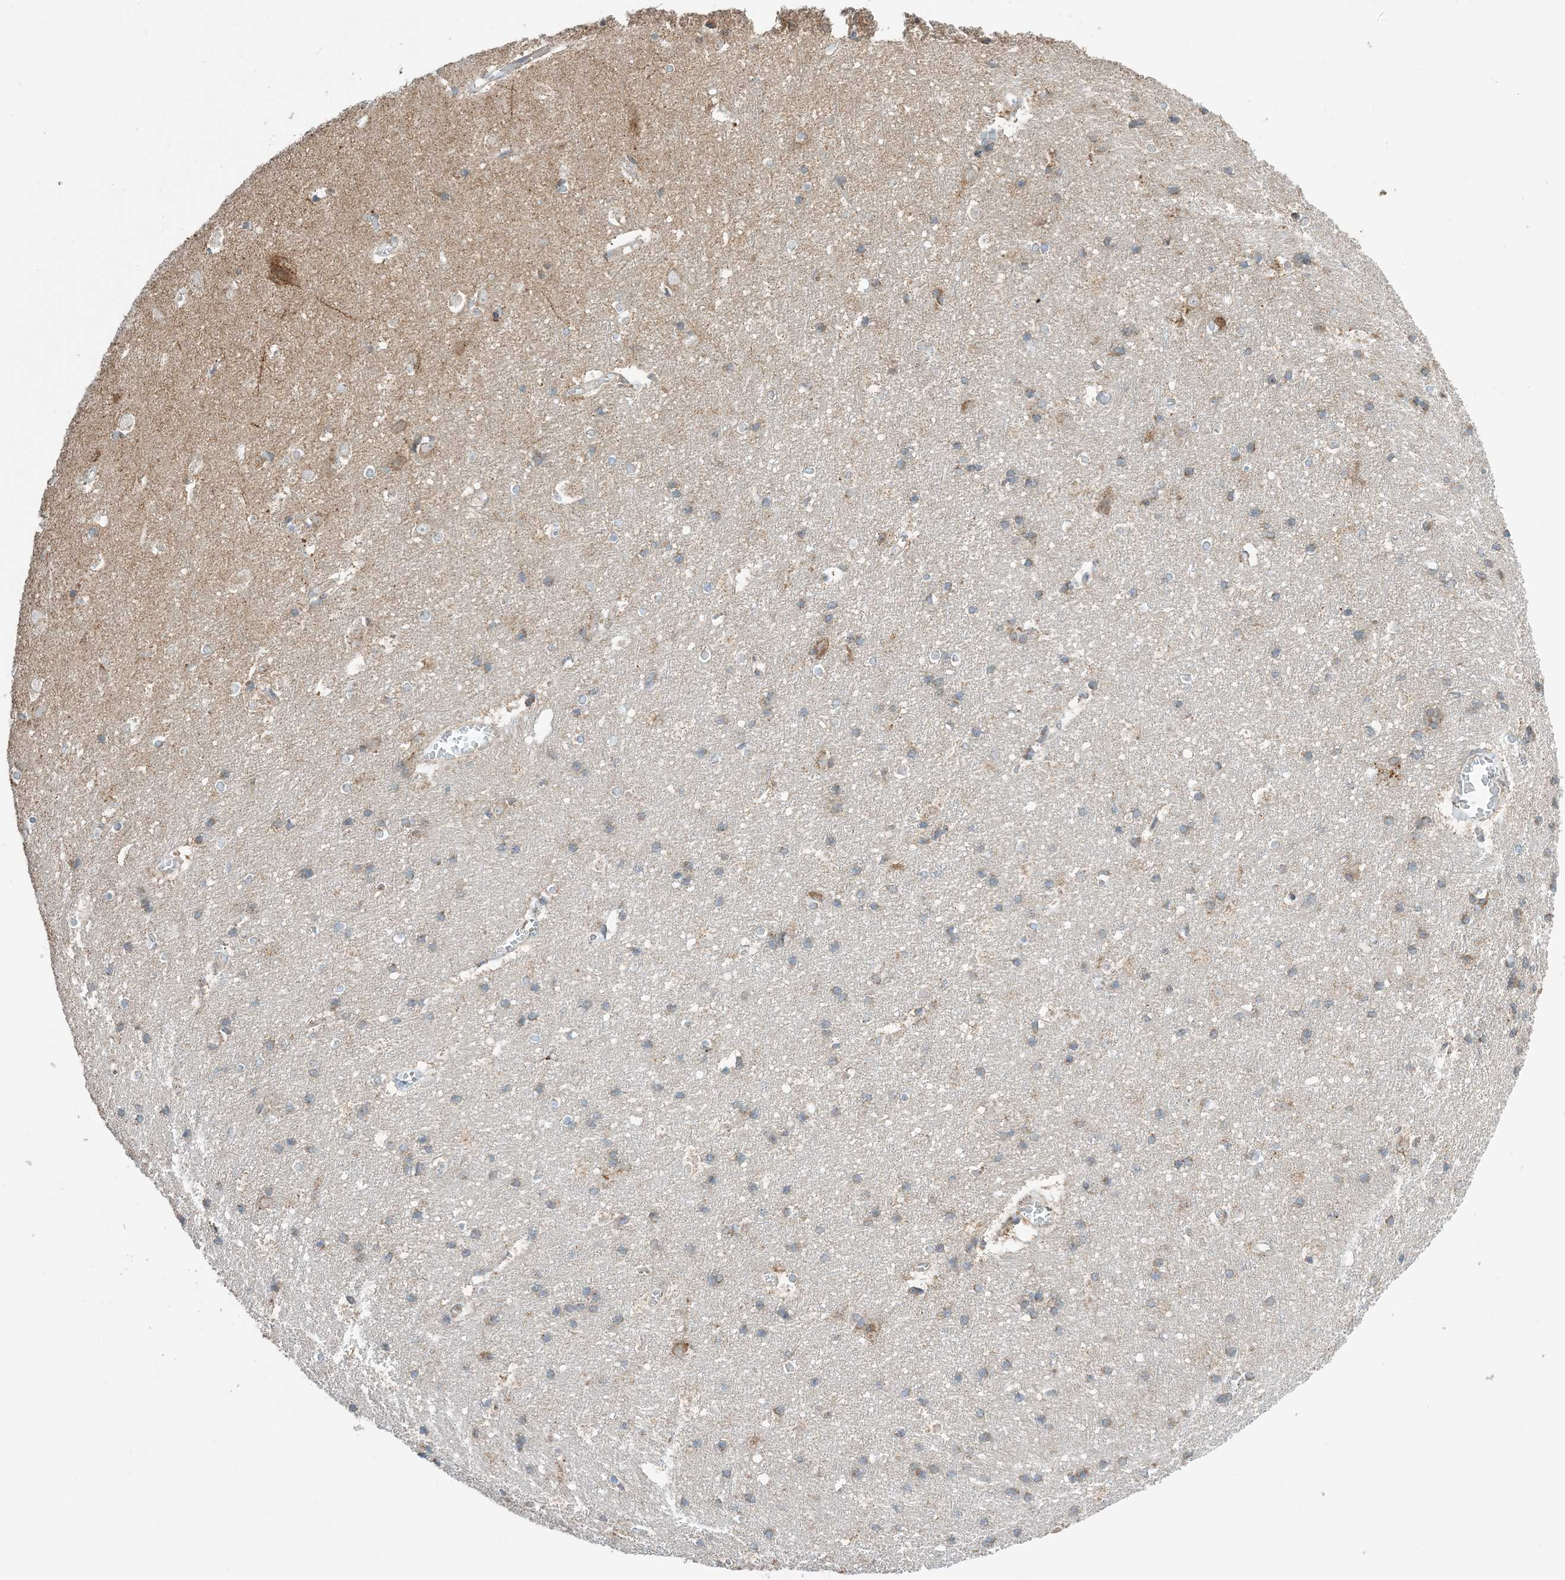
{"staining": {"intensity": "moderate", "quantity": "25%-75%", "location": "cytoplasmic/membranous"}, "tissue": "cerebral cortex", "cell_type": "Endothelial cells", "image_type": "normal", "snomed": [{"axis": "morphology", "description": "Normal tissue, NOS"}, {"axis": "topography", "description": "Cerebral cortex"}], "caption": "Protein staining of unremarkable cerebral cortex exhibits moderate cytoplasmic/membranous staining in about 25%-75% of endothelial cells.", "gene": "N4BP3", "patient": {"sex": "male", "age": 54}}